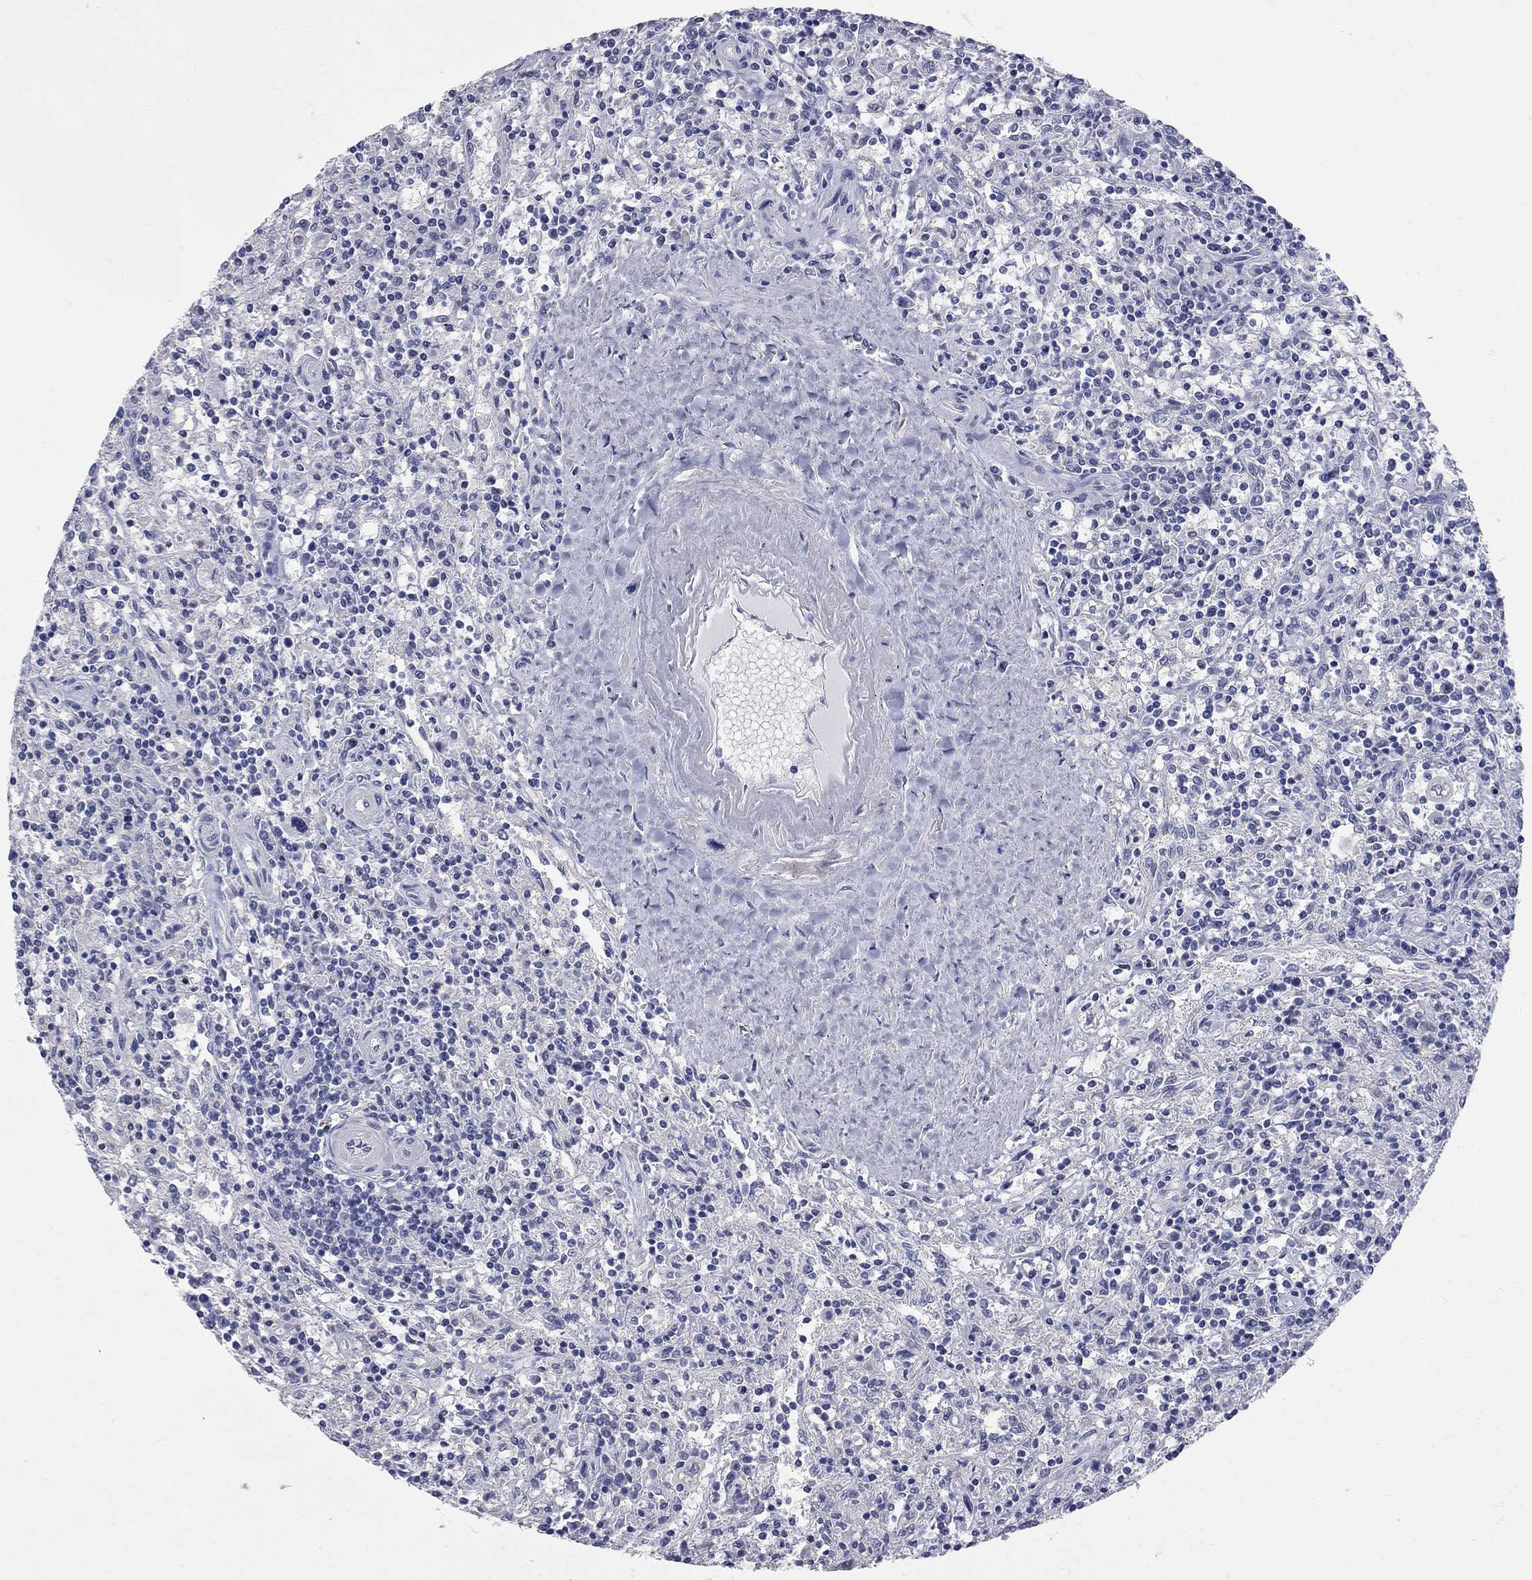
{"staining": {"intensity": "negative", "quantity": "none", "location": "none"}, "tissue": "lymphoma", "cell_type": "Tumor cells", "image_type": "cancer", "snomed": [{"axis": "morphology", "description": "Malignant lymphoma, non-Hodgkin's type, Low grade"}, {"axis": "topography", "description": "Spleen"}], "caption": "Tumor cells are negative for brown protein staining in lymphoma.", "gene": "FAM221B", "patient": {"sex": "male", "age": 62}}